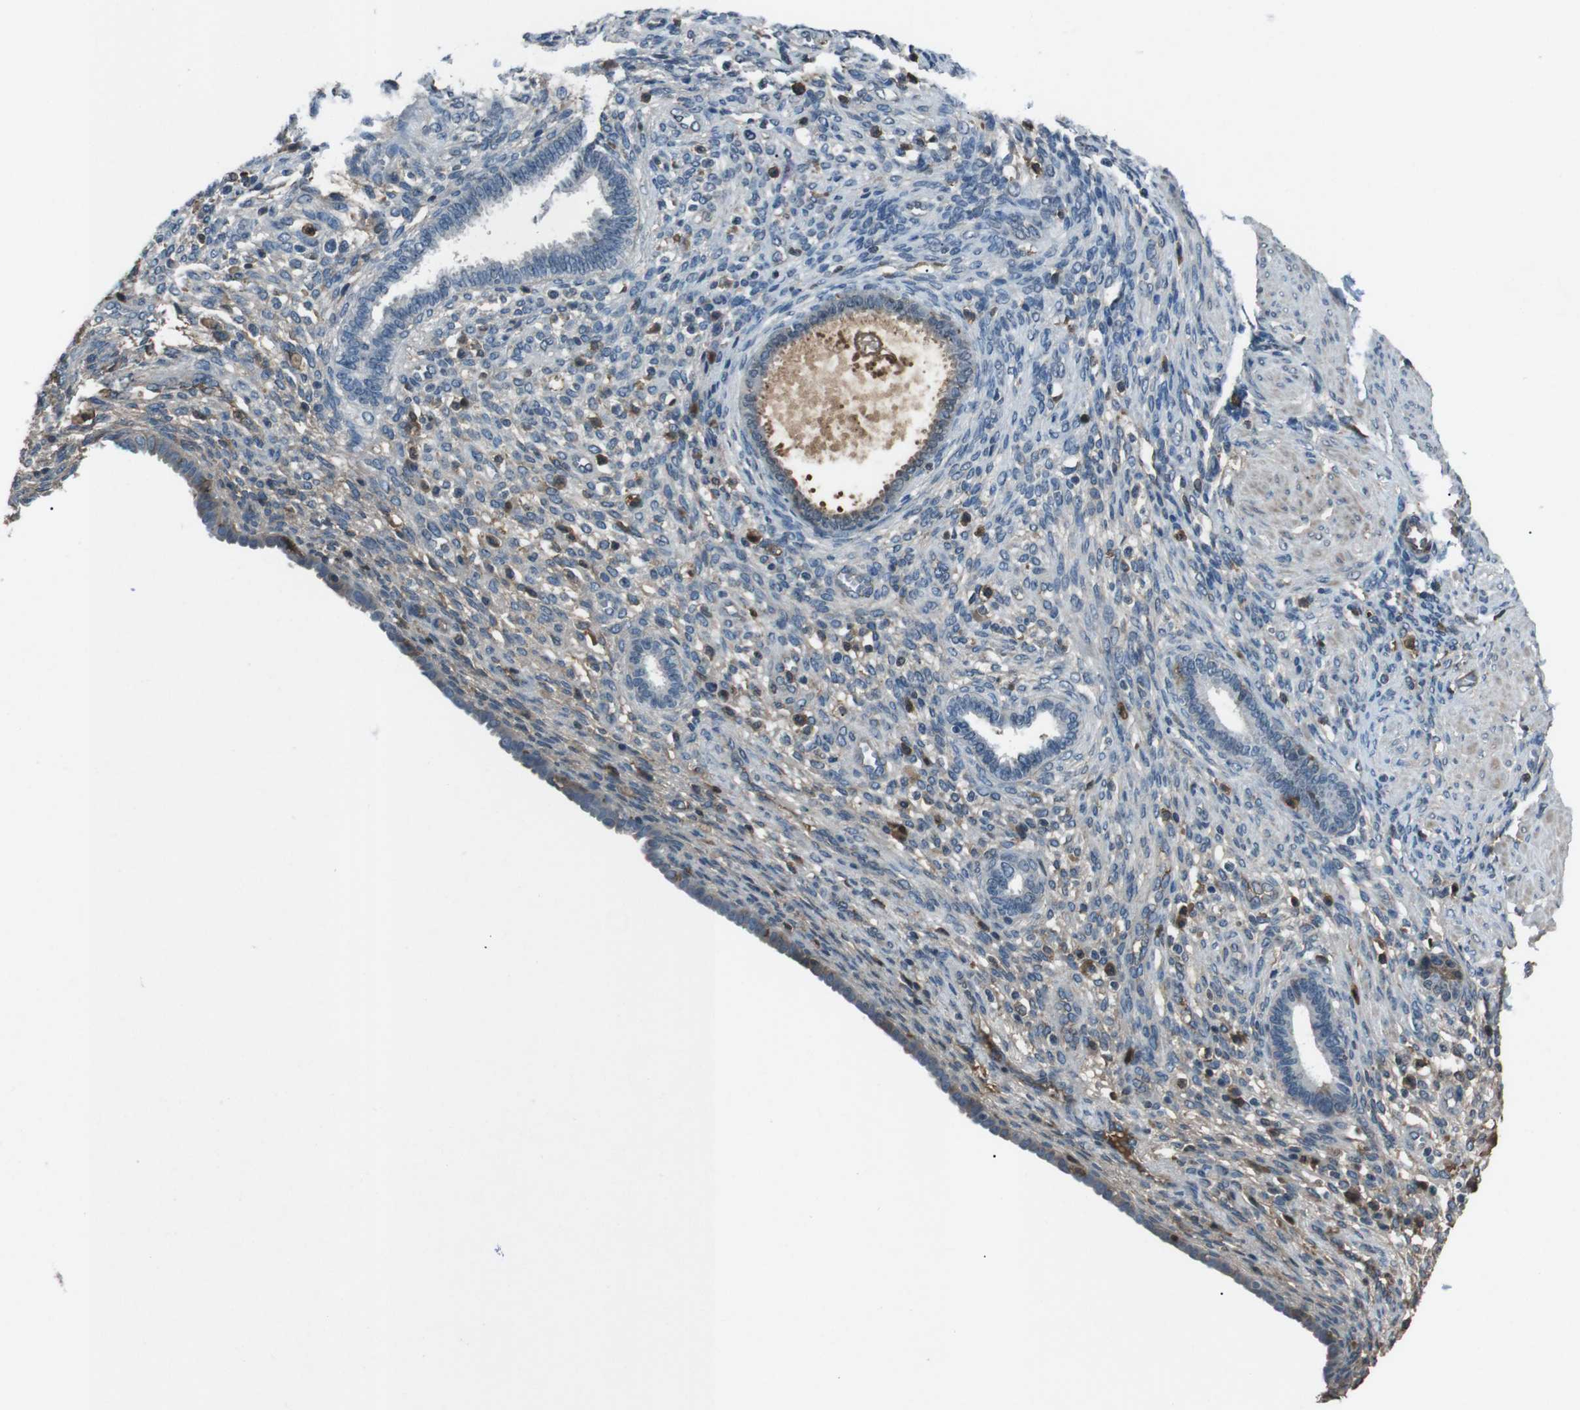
{"staining": {"intensity": "moderate", "quantity": "<25%", "location": "cytoplasmic/membranous"}, "tissue": "endometrium", "cell_type": "Cells in endometrial stroma", "image_type": "normal", "snomed": [{"axis": "morphology", "description": "Normal tissue, NOS"}, {"axis": "topography", "description": "Endometrium"}], "caption": "Human endometrium stained with a protein marker exhibits moderate staining in cells in endometrial stroma.", "gene": "UGT1A6", "patient": {"sex": "female", "age": 72}}